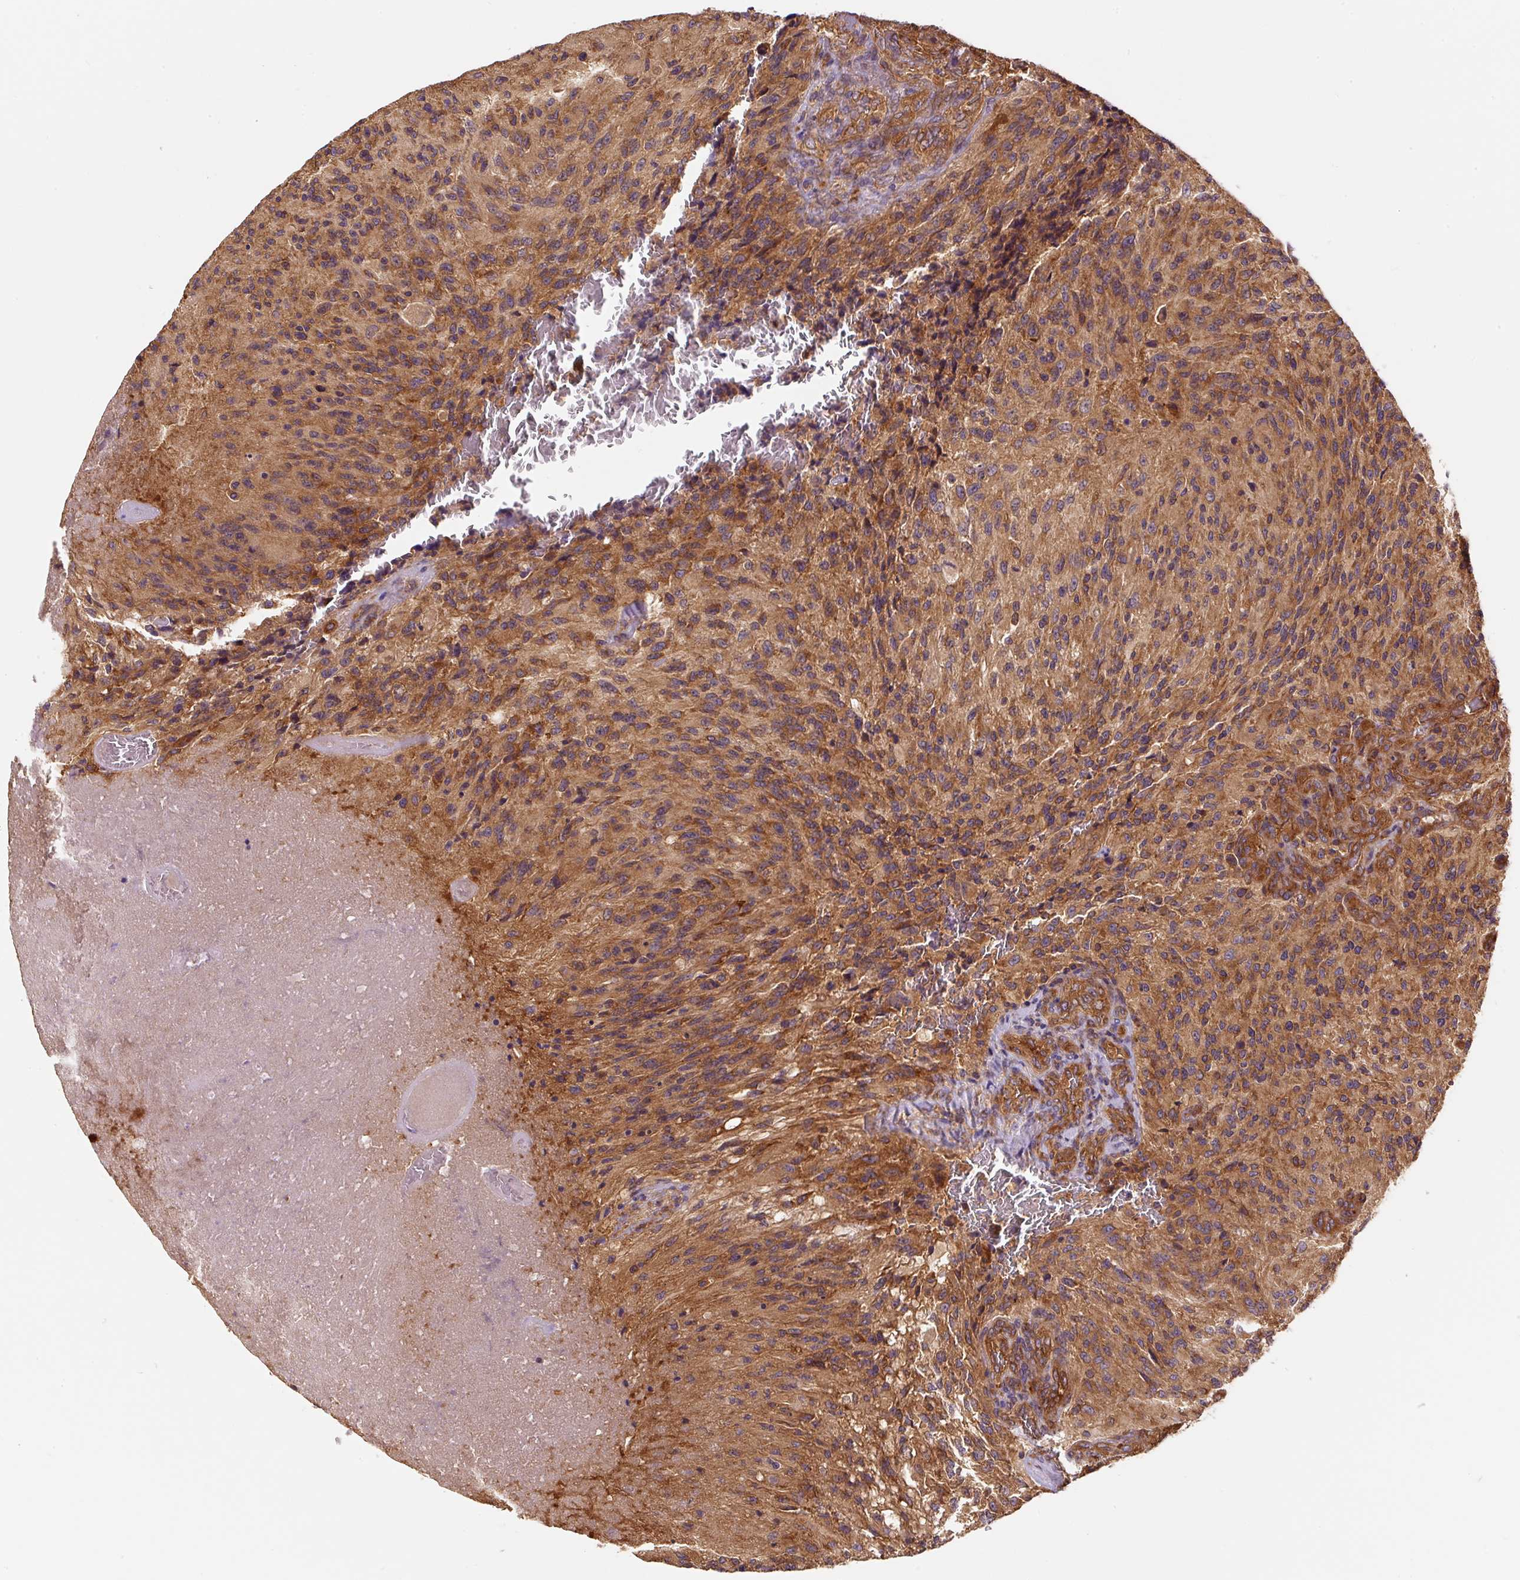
{"staining": {"intensity": "moderate", "quantity": ">75%", "location": "cytoplasmic/membranous"}, "tissue": "glioma", "cell_type": "Tumor cells", "image_type": "cancer", "snomed": [{"axis": "morphology", "description": "Normal tissue, NOS"}, {"axis": "morphology", "description": "Glioma, malignant, High grade"}, {"axis": "topography", "description": "Cerebral cortex"}], "caption": "Human high-grade glioma (malignant) stained with a protein marker exhibits moderate staining in tumor cells.", "gene": "EIF2S2", "patient": {"sex": "male", "age": 56}}